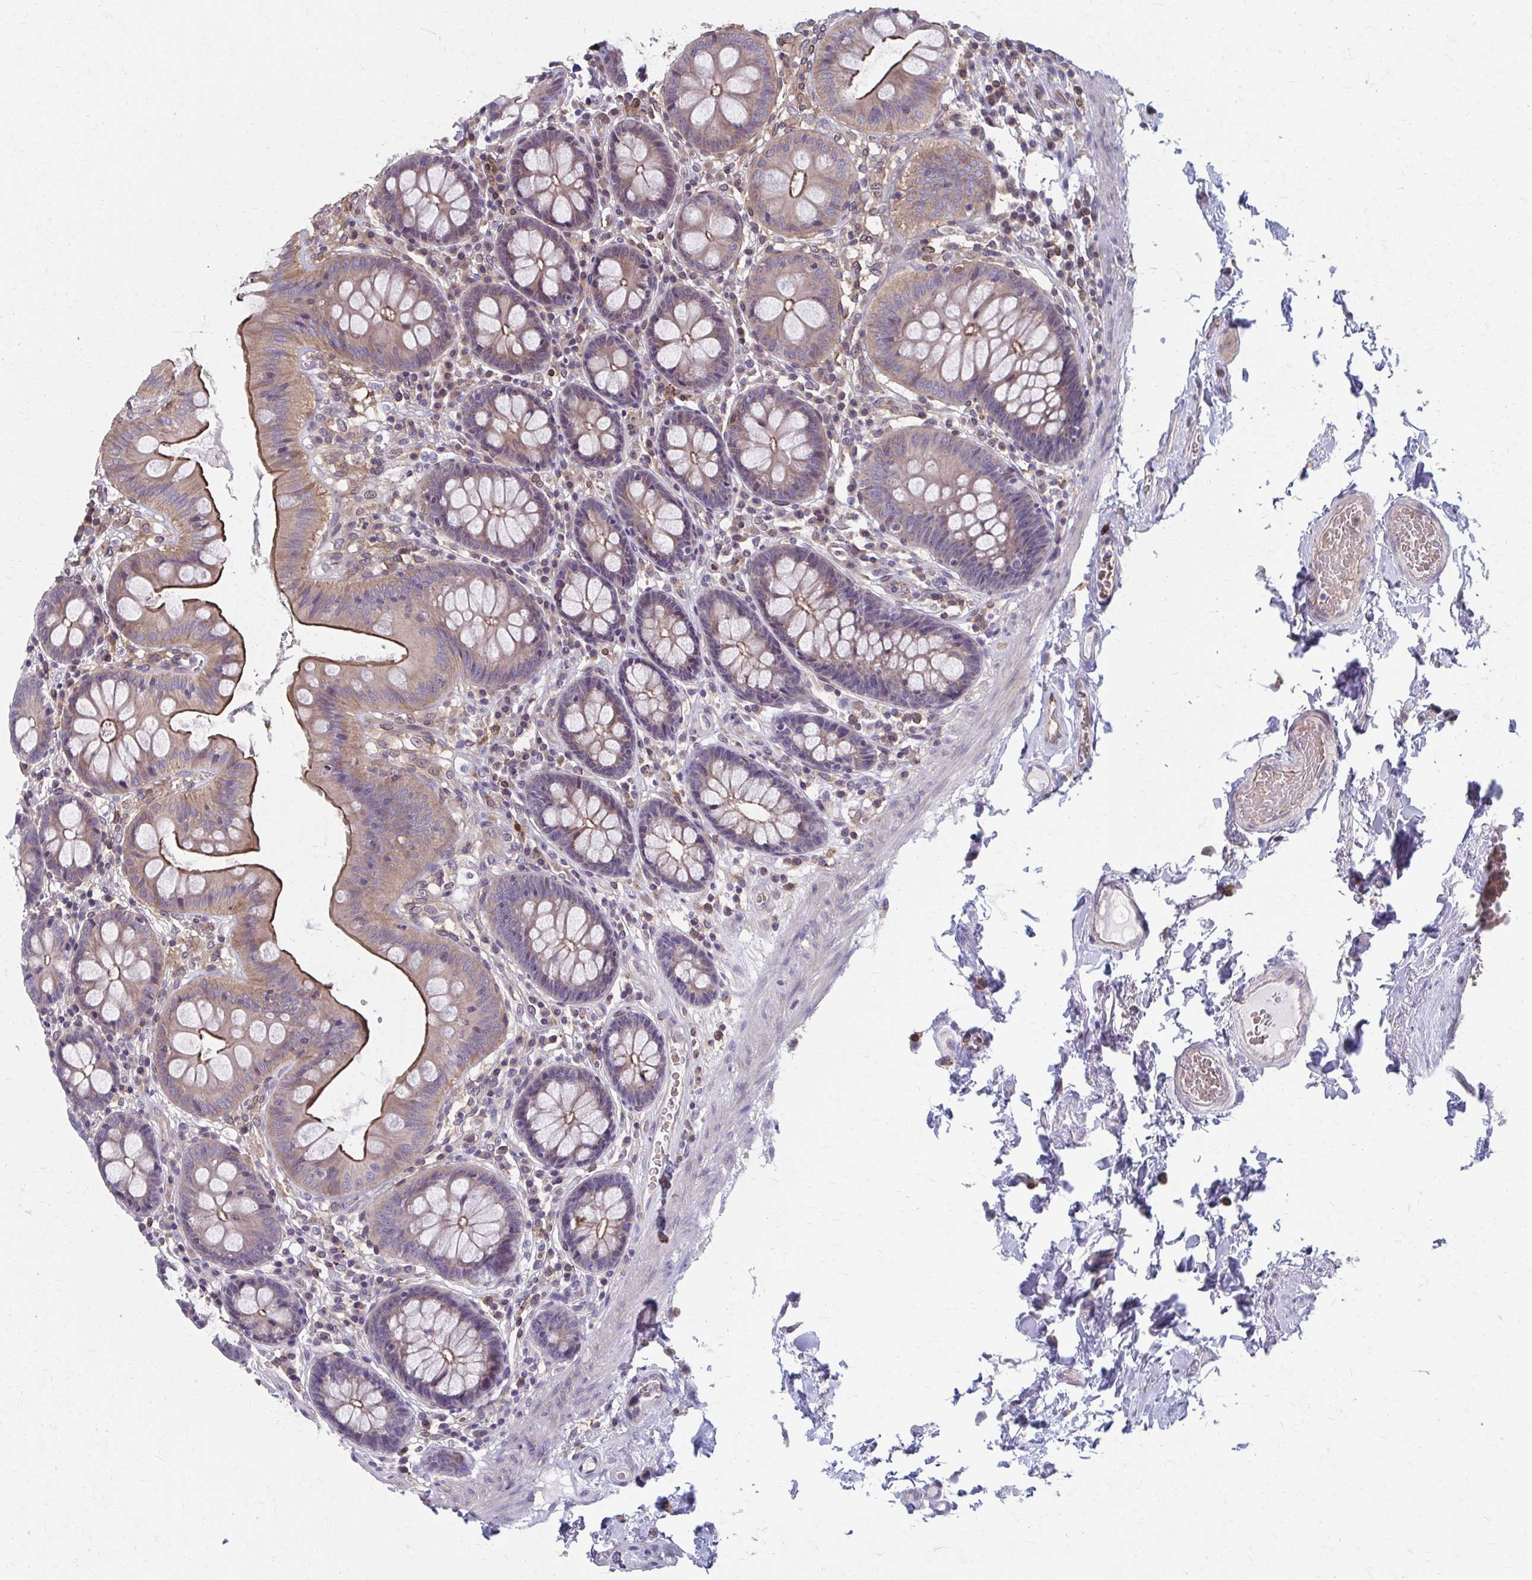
{"staining": {"intensity": "negative", "quantity": "none", "location": "none"}, "tissue": "colon", "cell_type": "Endothelial cells", "image_type": "normal", "snomed": [{"axis": "morphology", "description": "Normal tissue, NOS"}, {"axis": "topography", "description": "Colon"}], "caption": "Human colon stained for a protein using immunohistochemistry (IHC) reveals no expression in endothelial cells.", "gene": "MMP14", "patient": {"sex": "male", "age": 84}}